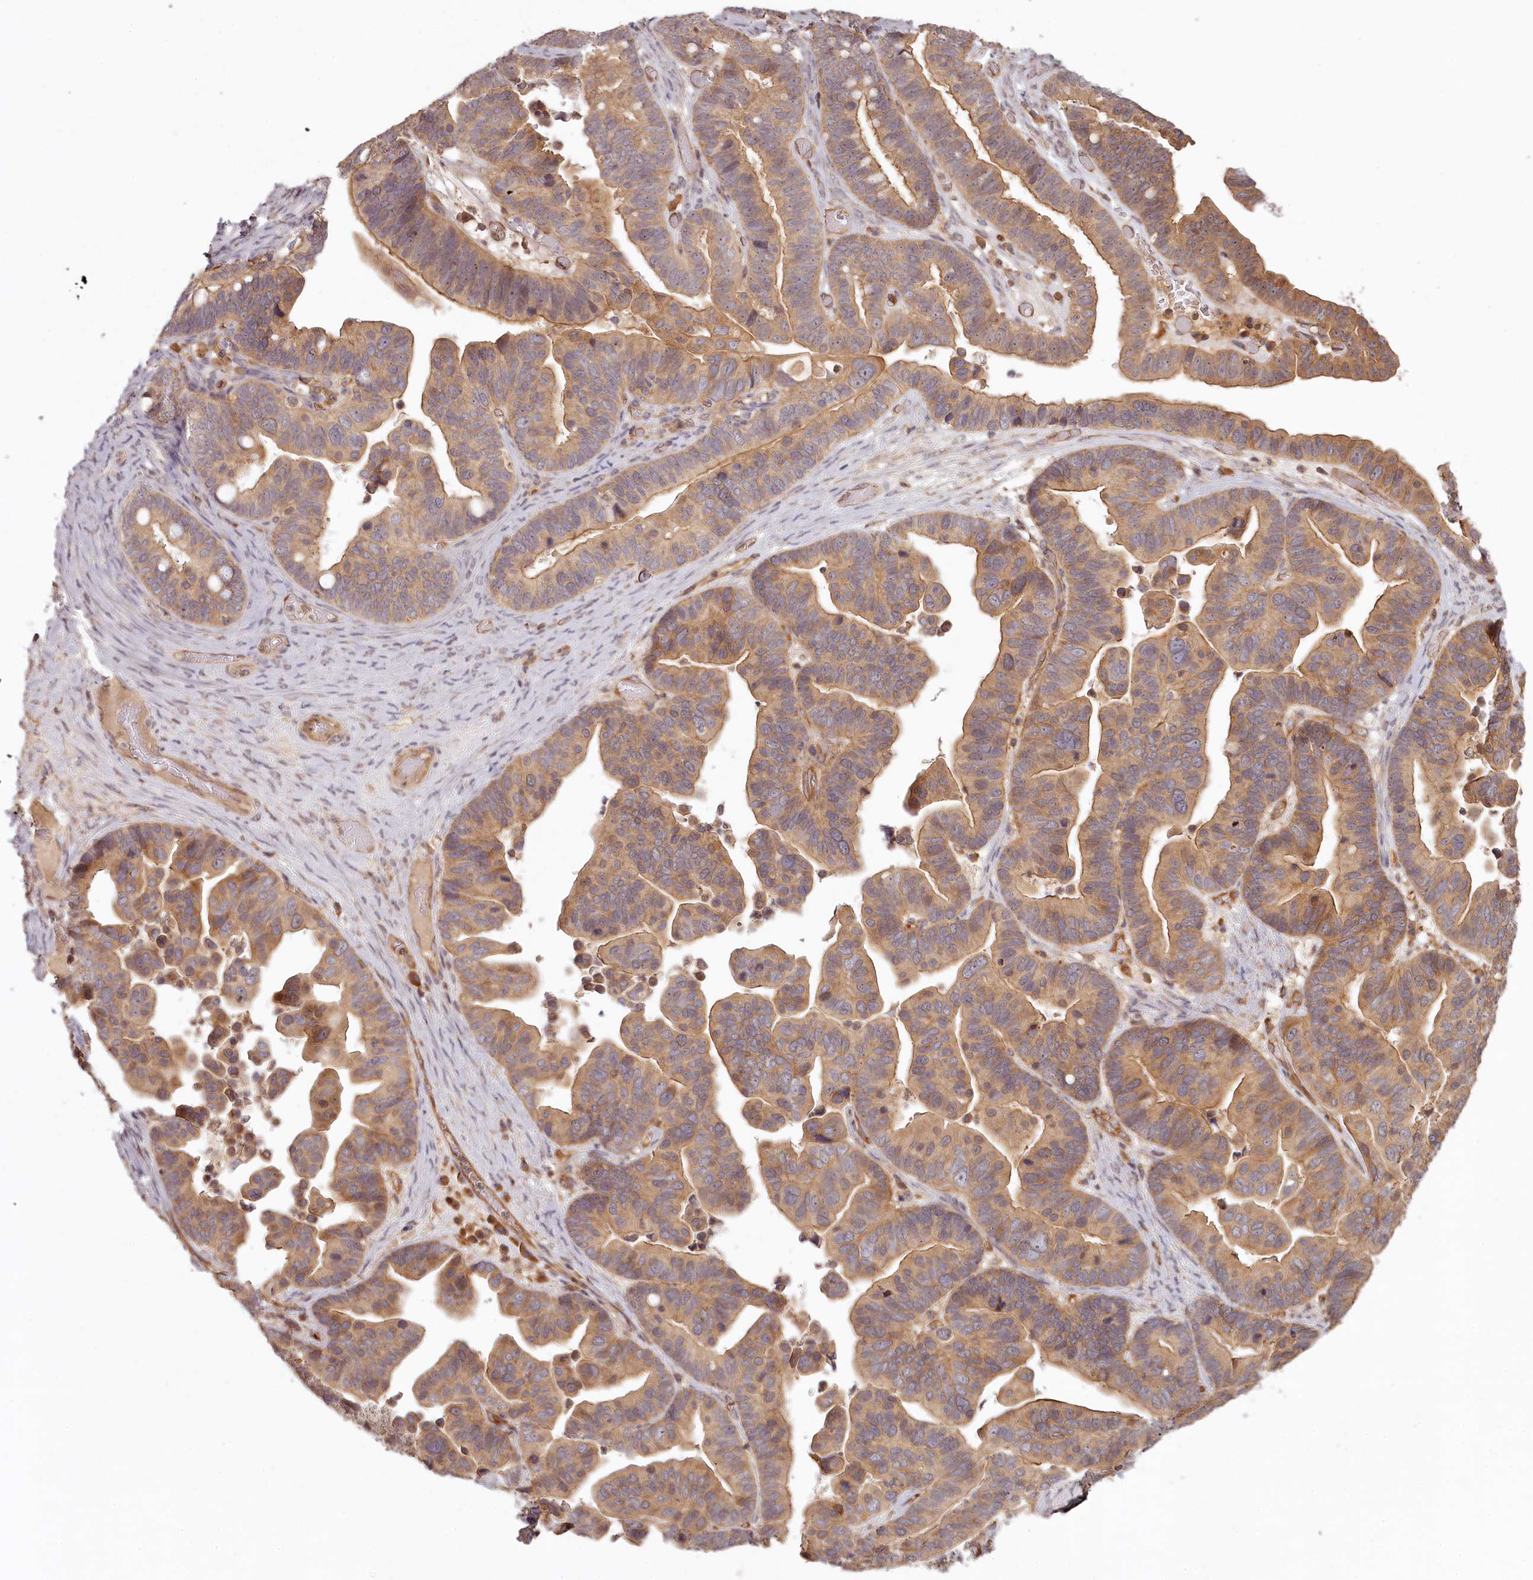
{"staining": {"intensity": "moderate", "quantity": ">75%", "location": "cytoplasmic/membranous"}, "tissue": "ovarian cancer", "cell_type": "Tumor cells", "image_type": "cancer", "snomed": [{"axis": "morphology", "description": "Cystadenocarcinoma, serous, NOS"}, {"axis": "topography", "description": "Ovary"}], "caption": "IHC staining of ovarian serous cystadenocarcinoma, which displays medium levels of moderate cytoplasmic/membranous staining in approximately >75% of tumor cells indicating moderate cytoplasmic/membranous protein positivity. The staining was performed using DAB (3,3'-diaminobenzidine) (brown) for protein detection and nuclei were counterstained in hematoxylin (blue).", "gene": "TMIE", "patient": {"sex": "female", "age": 56}}